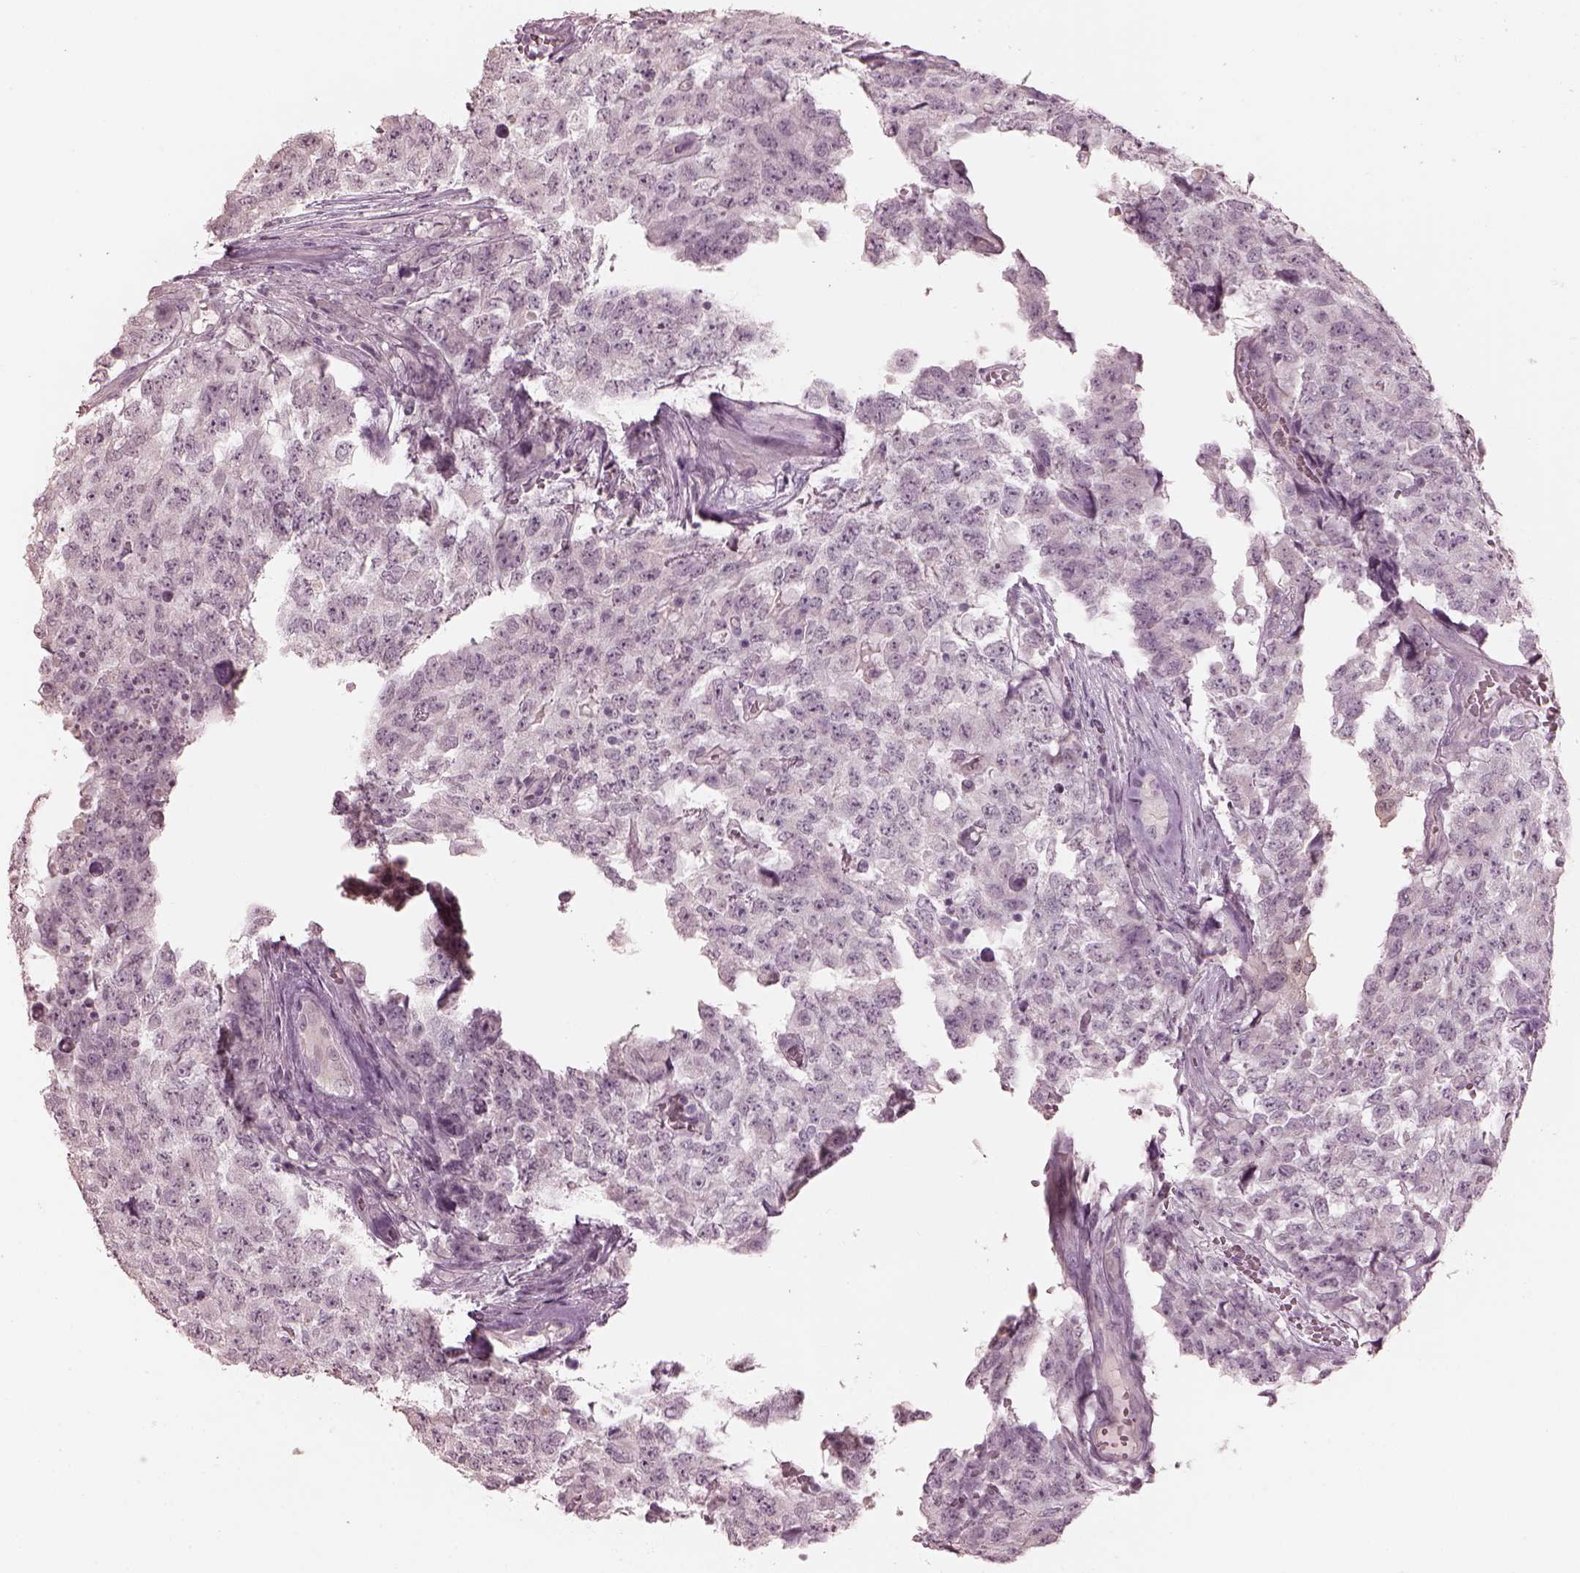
{"staining": {"intensity": "negative", "quantity": "none", "location": "none"}, "tissue": "testis cancer", "cell_type": "Tumor cells", "image_type": "cancer", "snomed": [{"axis": "morphology", "description": "Carcinoma, Embryonal, NOS"}, {"axis": "topography", "description": "Testis"}], "caption": "An IHC photomicrograph of testis cancer is shown. There is no staining in tumor cells of testis cancer.", "gene": "OPTC", "patient": {"sex": "male", "age": 23}}